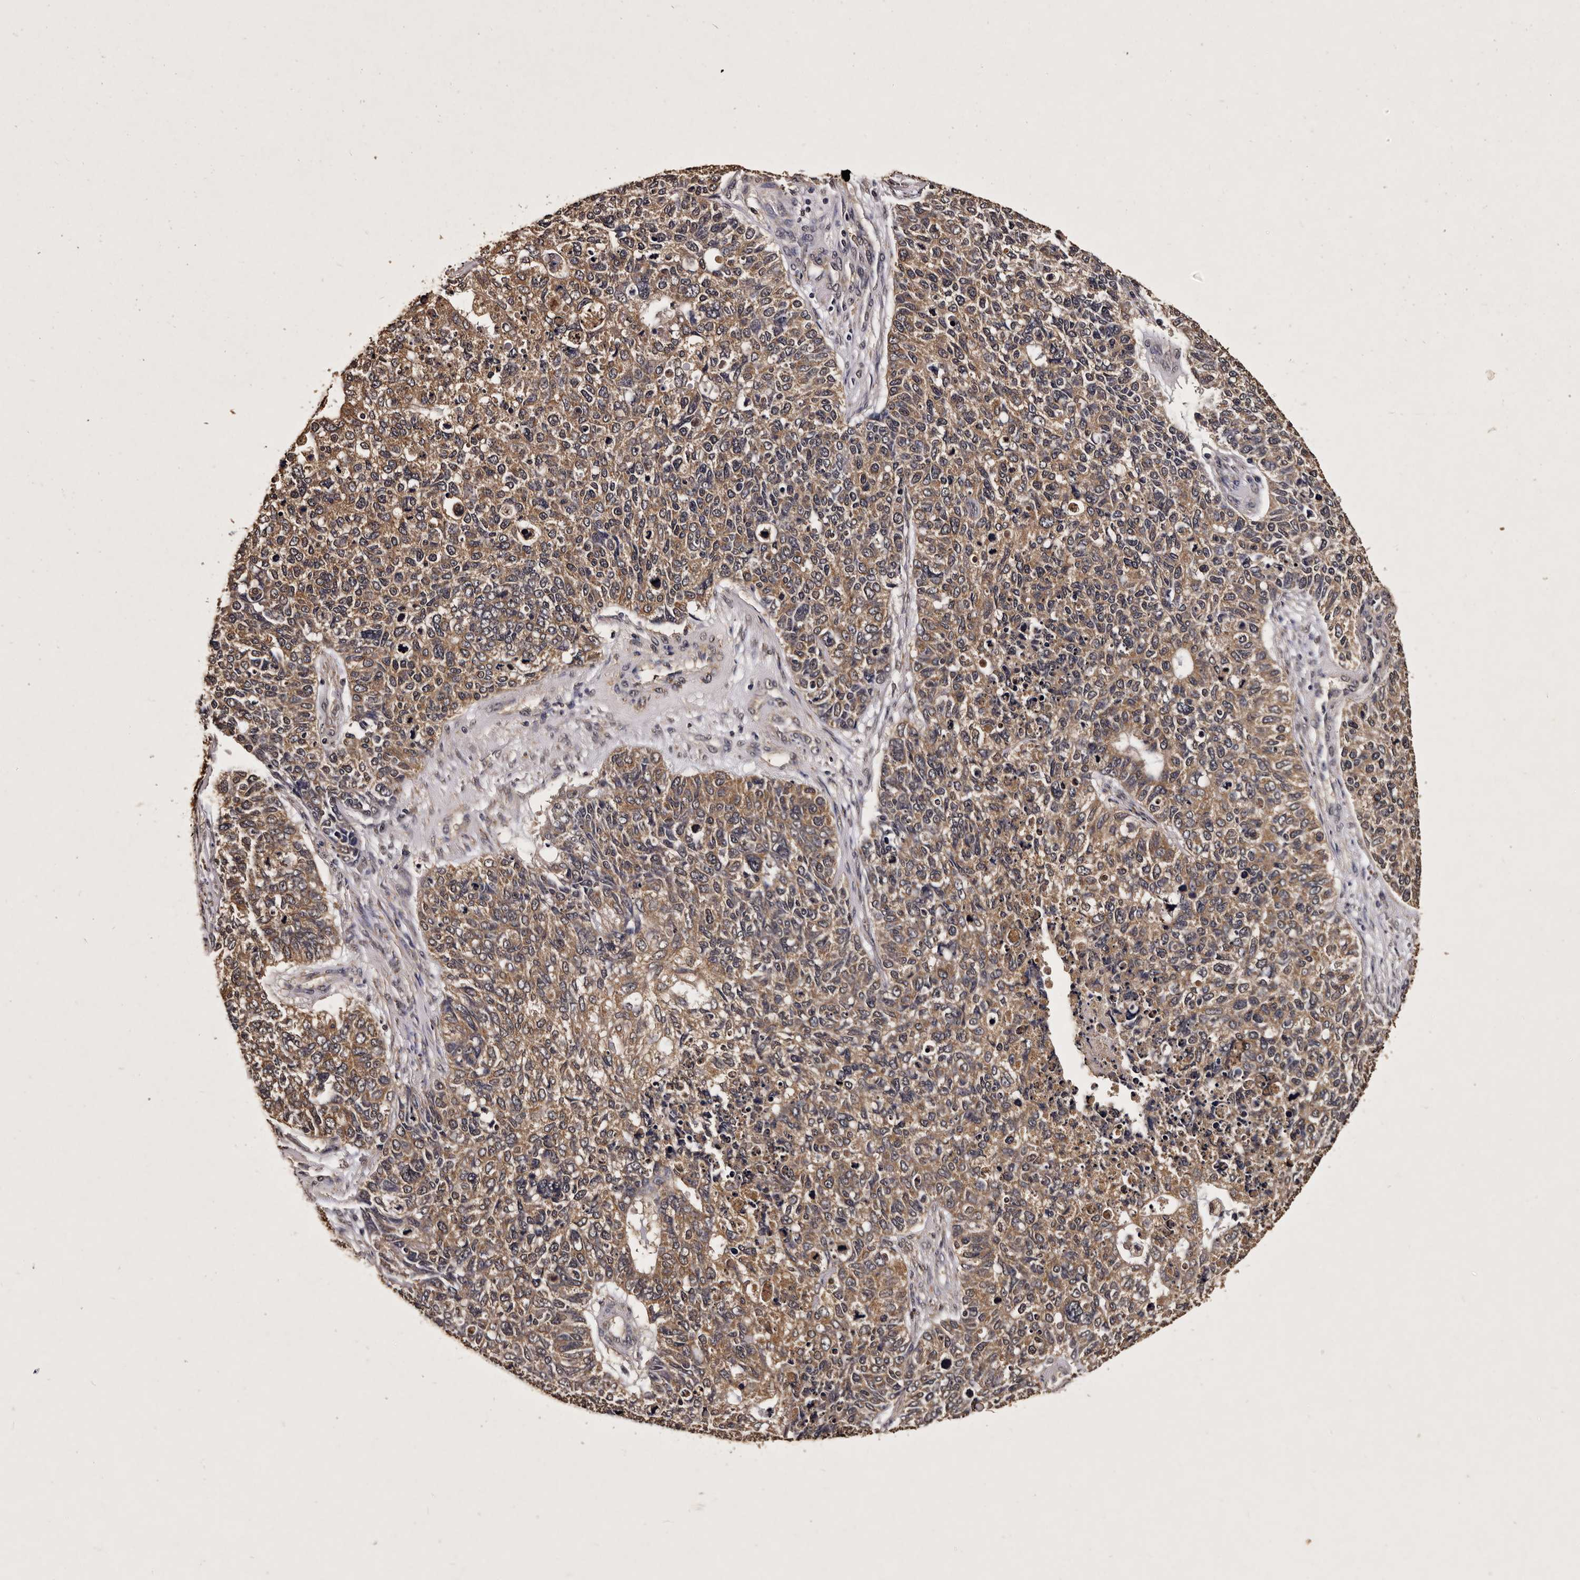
{"staining": {"intensity": "moderate", "quantity": ">75%", "location": "cytoplasmic/membranous"}, "tissue": "cervical cancer", "cell_type": "Tumor cells", "image_type": "cancer", "snomed": [{"axis": "morphology", "description": "Squamous cell carcinoma, NOS"}, {"axis": "topography", "description": "Cervix"}], "caption": "Immunohistochemical staining of human squamous cell carcinoma (cervical) reveals medium levels of moderate cytoplasmic/membranous protein expression in approximately >75% of tumor cells. (DAB (3,3'-diaminobenzidine) IHC, brown staining for protein, blue staining for nuclei).", "gene": "PARS2", "patient": {"sex": "female", "age": 63}}